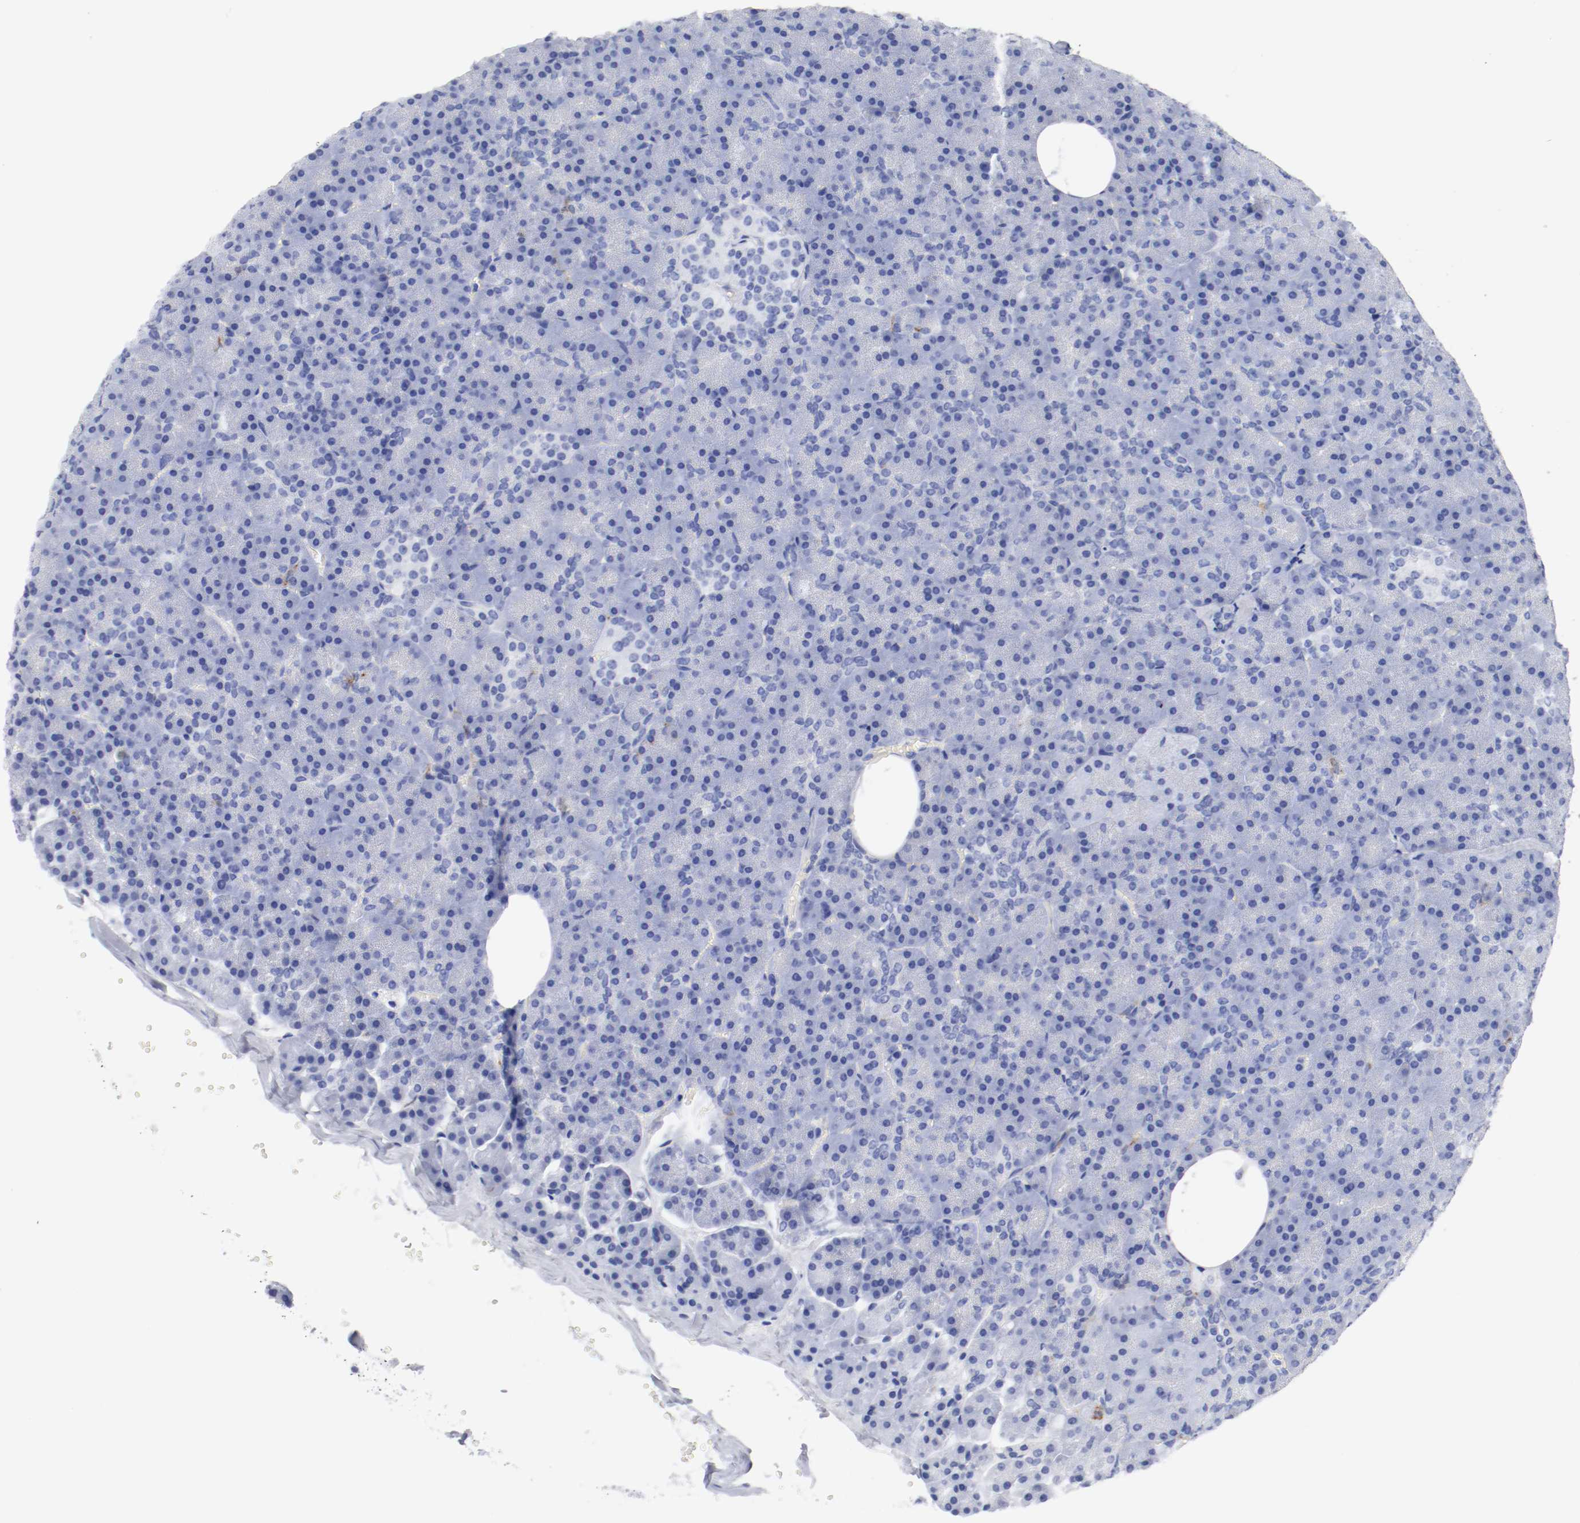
{"staining": {"intensity": "negative", "quantity": "none", "location": "none"}, "tissue": "pancreas", "cell_type": "Exocrine glandular cells", "image_type": "normal", "snomed": [{"axis": "morphology", "description": "Normal tissue, NOS"}, {"axis": "topography", "description": "Pancreas"}], "caption": "Unremarkable pancreas was stained to show a protein in brown. There is no significant expression in exocrine glandular cells. (DAB (3,3'-diaminobenzidine) immunohistochemistry visualized using brightfield microscopy, high magnification).", "gene": "ITGAX", "patient": {"sex": "female", "age": 35}}